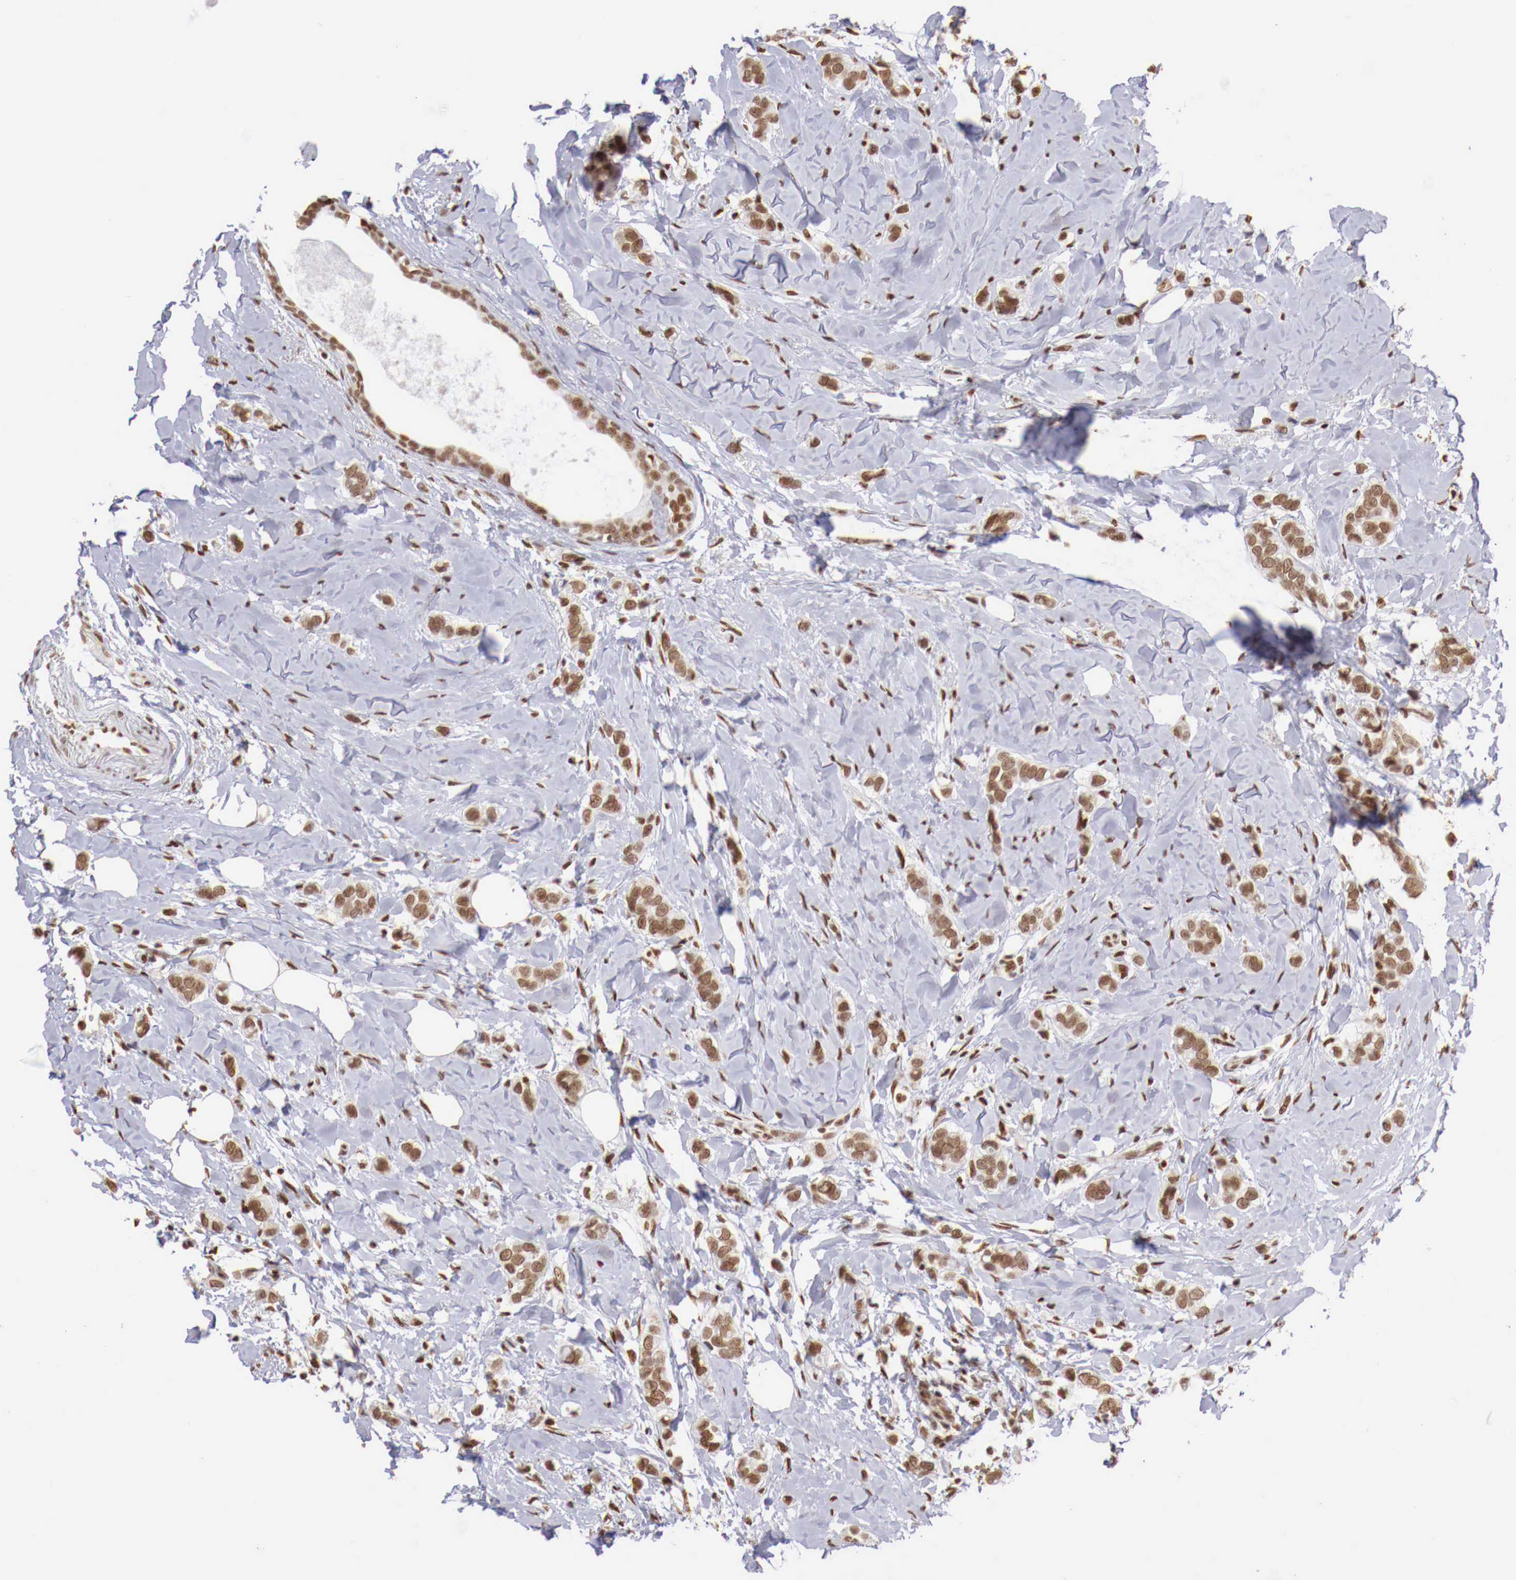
{"staining": {"intensity": "moderate", "quantity": ">75%", "location": "nuclear"}, "tissue": "breast cancer", "cell_type": "Tumor cells", "image_type": "cancer", "snomed": [{"axis": "morphology", "description": "Duct carcinoma"}, {"axis": "topography", "description": "Breast"}], "caption": "Immunohistochemical staining of breast cancer shows moderate nuclear protein staining in about >75% of tumor cells.", "gene": "MAX", "patient": {"sex": "female", "age": 72}}